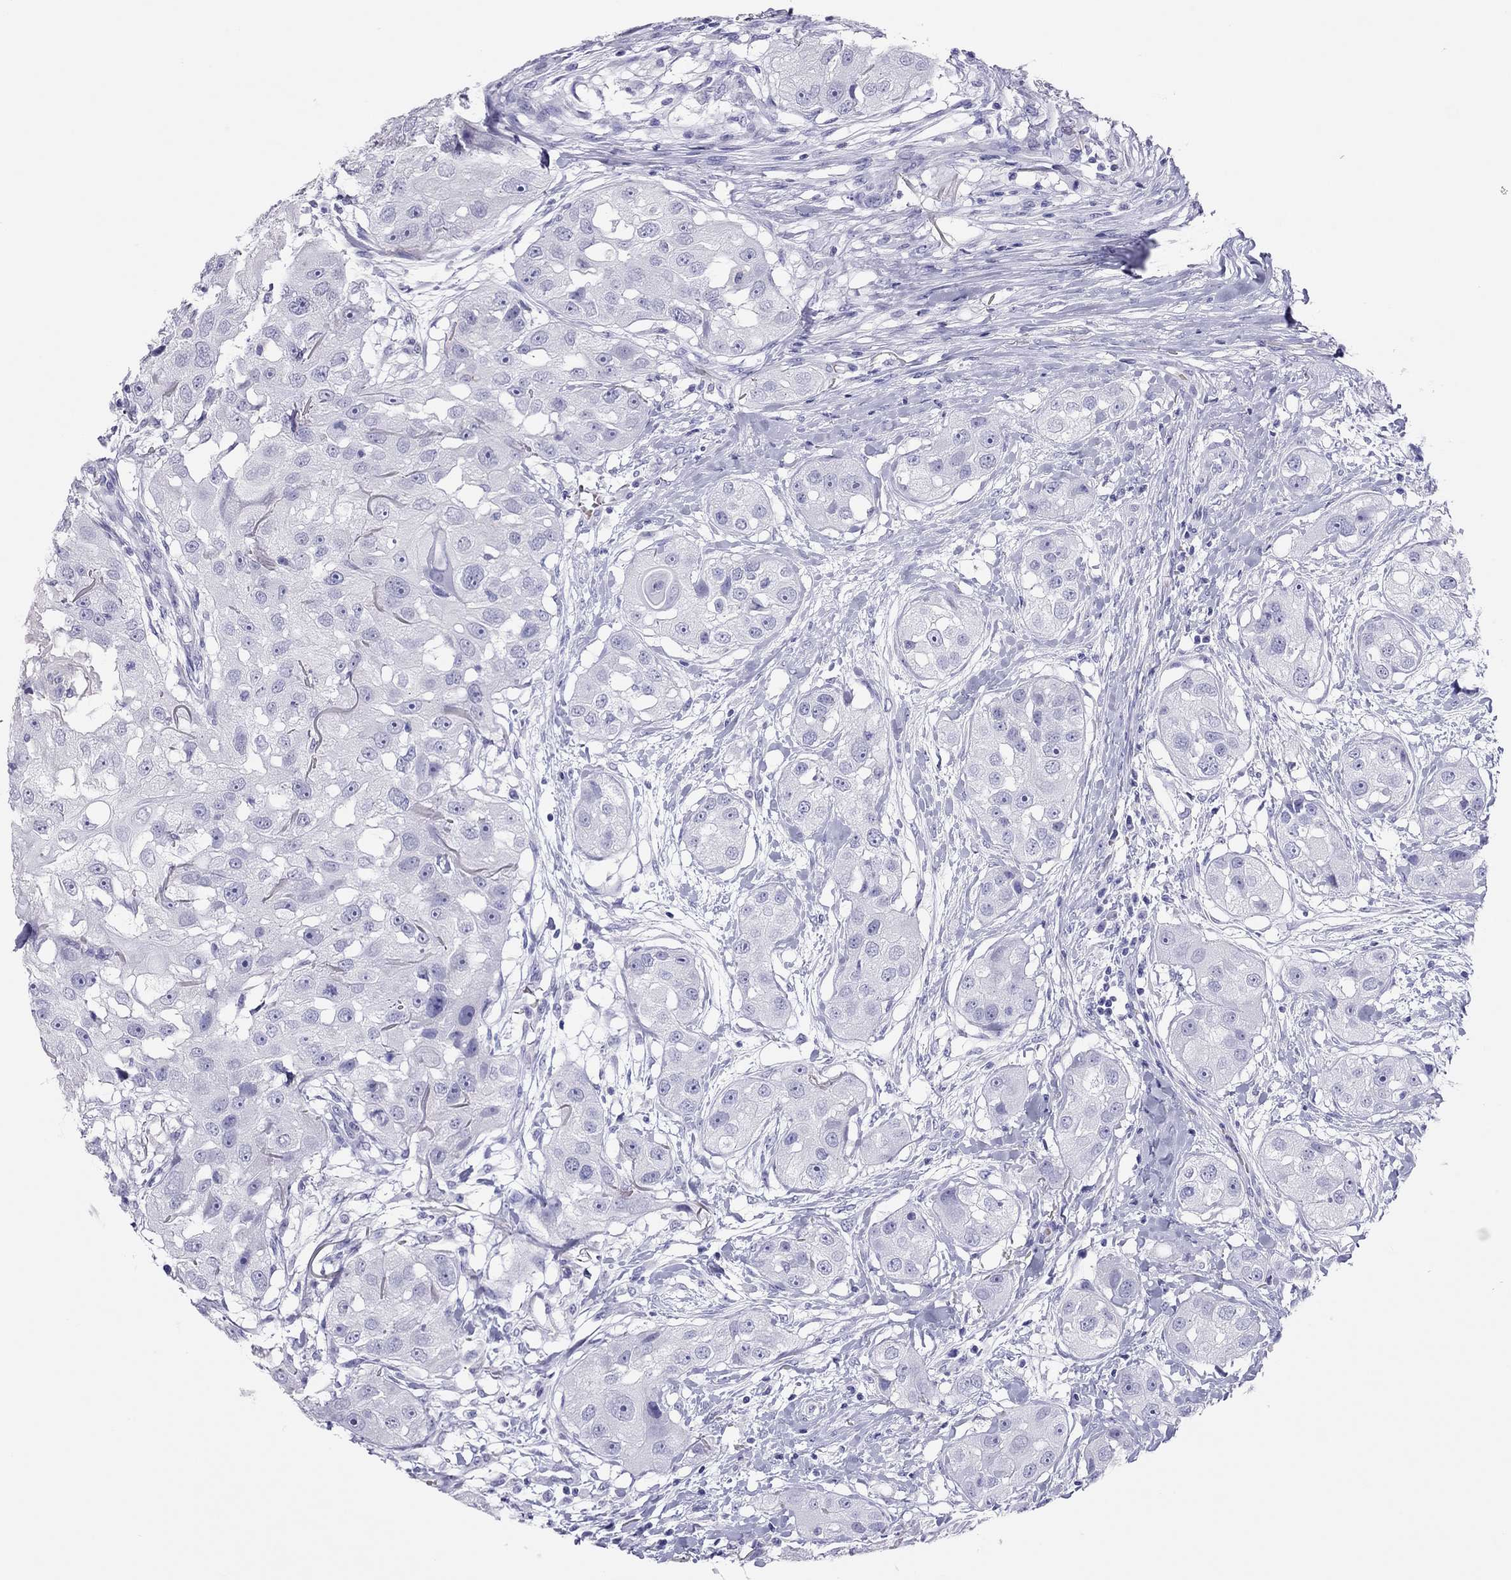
{"staining": {"intensity": "negative", "quantity": "none", "location": "none"}, "tissue": "head and neck cancer", "cell_type": "Tumor cells", "image_type": "cancer", "snomed": [{"axis": "morphology", "description": "Squamous cell carcinoma, NOS"}, {"axis": "topography", "description": "Head-Neck"}], "caption": "Head and neck squamous cell carcinoma stained for a protein using immunohistochemistry exhibits no staining tumor cells.", "gene": "TSHB", "patient": {"sex": "male", "age": 51}}